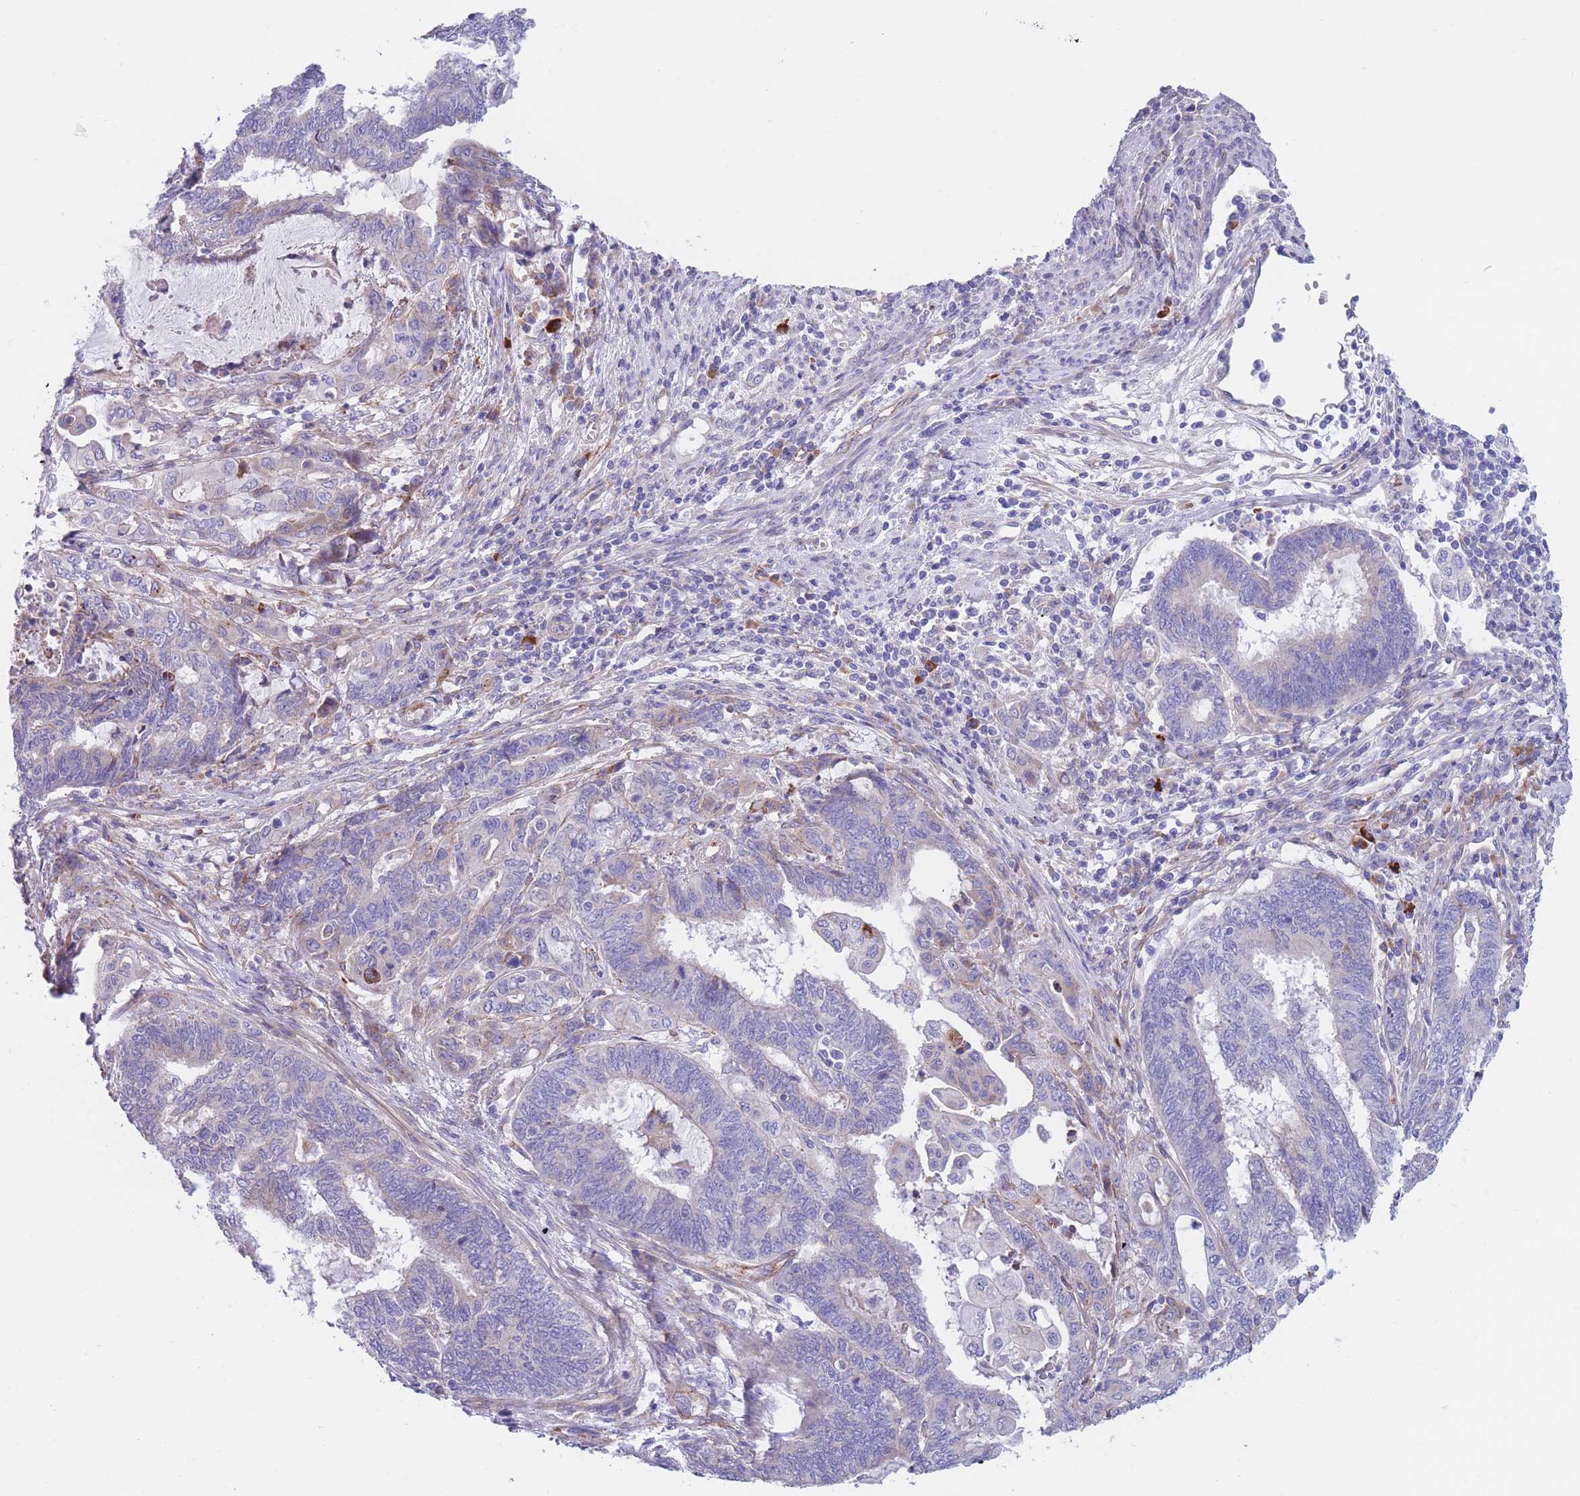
{"staining": {"intensity": "negative", "quantity": "none", "location": "none"}, "tissue": "endometrial cancer", "cell_type": "Tumor cells", "image_type": "cancer", "snomed": [{"axis": "morphology", "description": "Adenocarcinoma, NOS"}, {"axis": "topography", "description": "Uterus"}, {"axis": "topography", "description": "Endometrium"}], "caption": "This is an immunohistochemistry histopathology image of endometrial cancer (adenocarcinoma). There is no expression in tumor cells.", "gene": "DET1", "patient": {"sex": "female", "age": 70}}